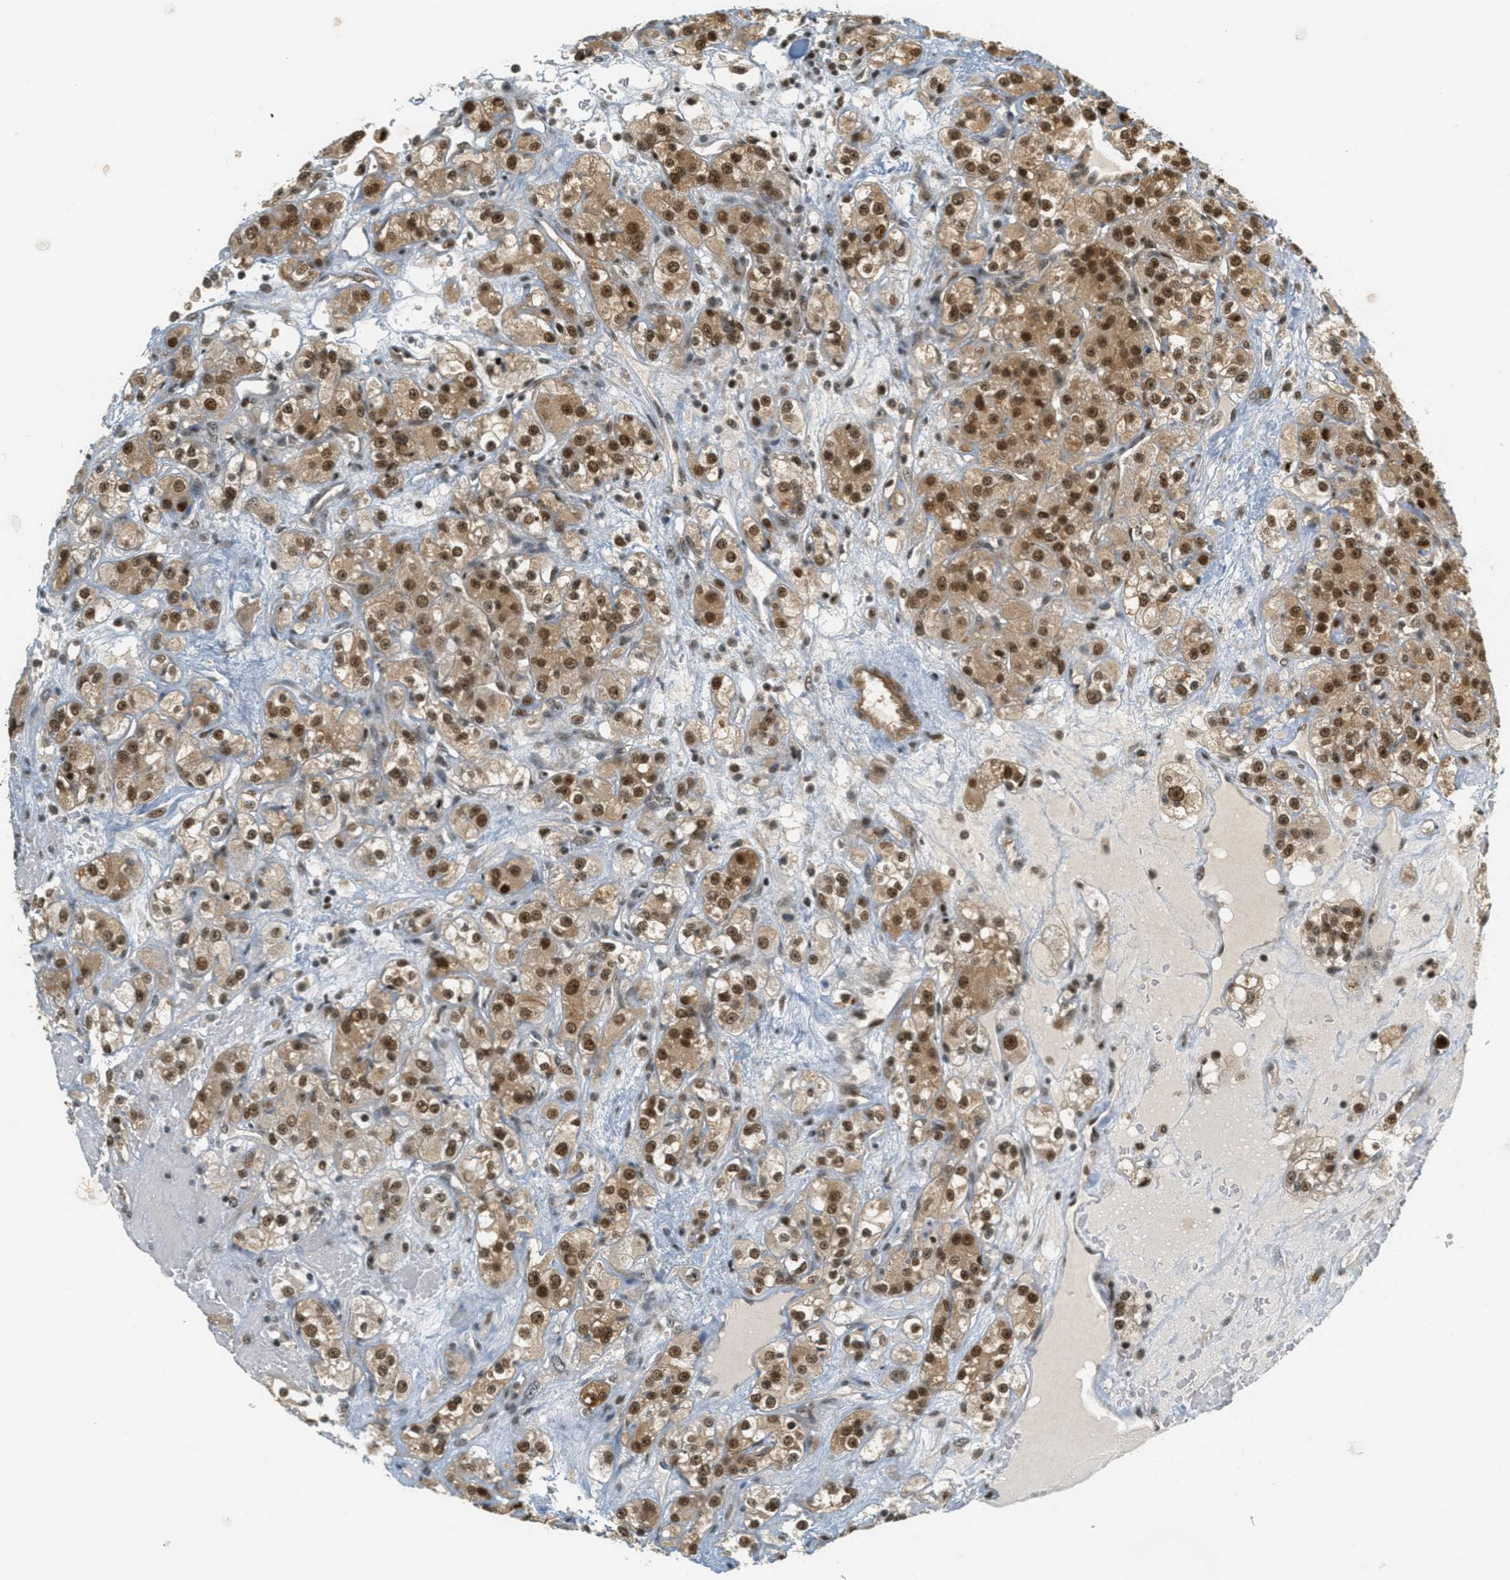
{"staining": {"intensity": "strong", "quantity": ">75%", "location": "cytoplasmic/membranous,nuclear"}, "tissue": "renal cancer", "cell_type": "Tumor cells", "image_type": "cancer", "snomed": [{"axis": "morphology", "description": "Normal tissue, NOS"}, {"axis": "morphology", "description": "Adenocarcinoma, NOS"}, {"axis": "topography", "description": "Kidney"}], "caption": "DAB immunohistochemical staining of renal cancer demonstrates strong cytoplasmic/membranous and nuclear protein positivity in about >75% of tumor cells.", "gene": "FOXM1", "patient": {"sex": "male", "age": 61}}